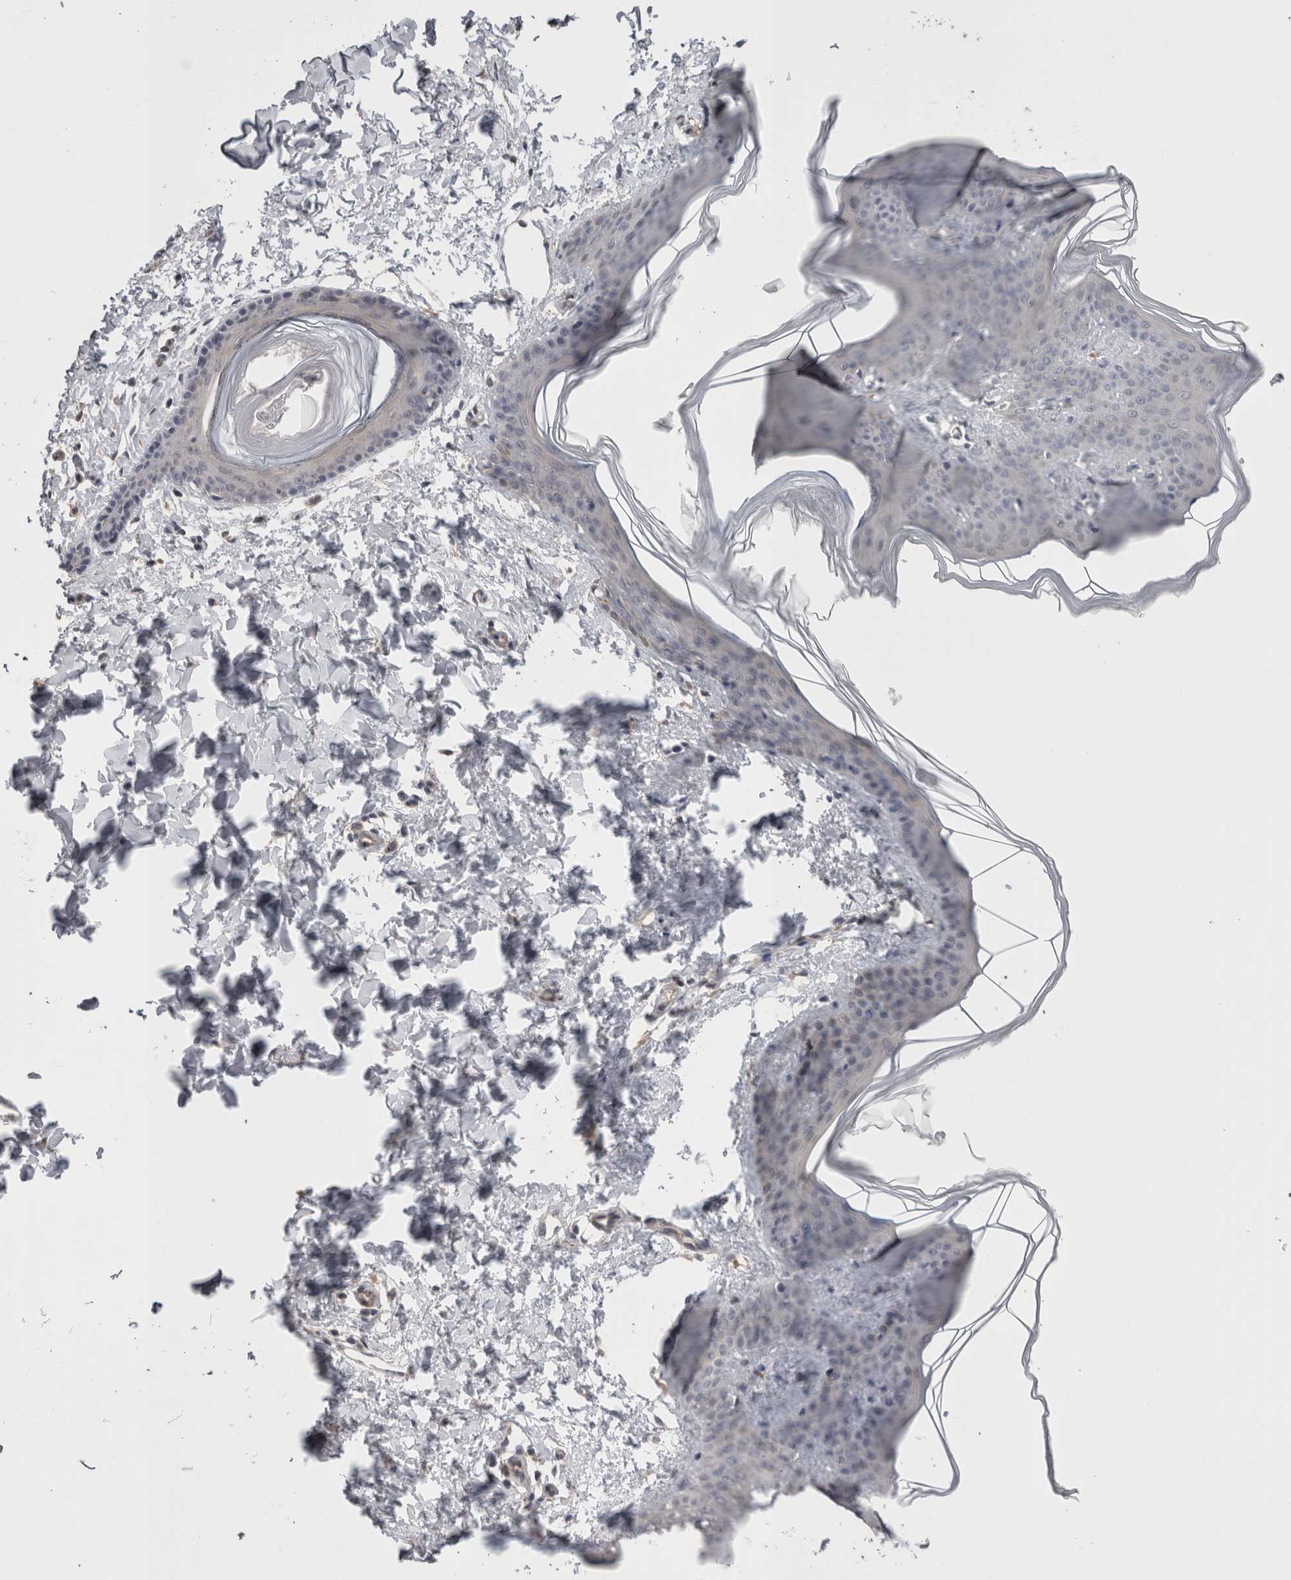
{"staining": {"intensity": "negative", "quantity": "none", "location": "none"}, "tissue": "skin", "cell_type": "Fibroblasts", "image_type": "normal", "snomed": [{"axis": "morphology", "description": "Normal tissue, NOS"}, {"axis": "topography", "description": "Skin"}], "caption": "The photomicrograph demonstrates no staining of fibroblasts in normal skin. Brightfield microscopy of IHC stained with DAB (brown) and hematoxylin (blue), captured at high magnification.", "gene": "DCTN6", "patient": {"sex": "female", "age": 17}}